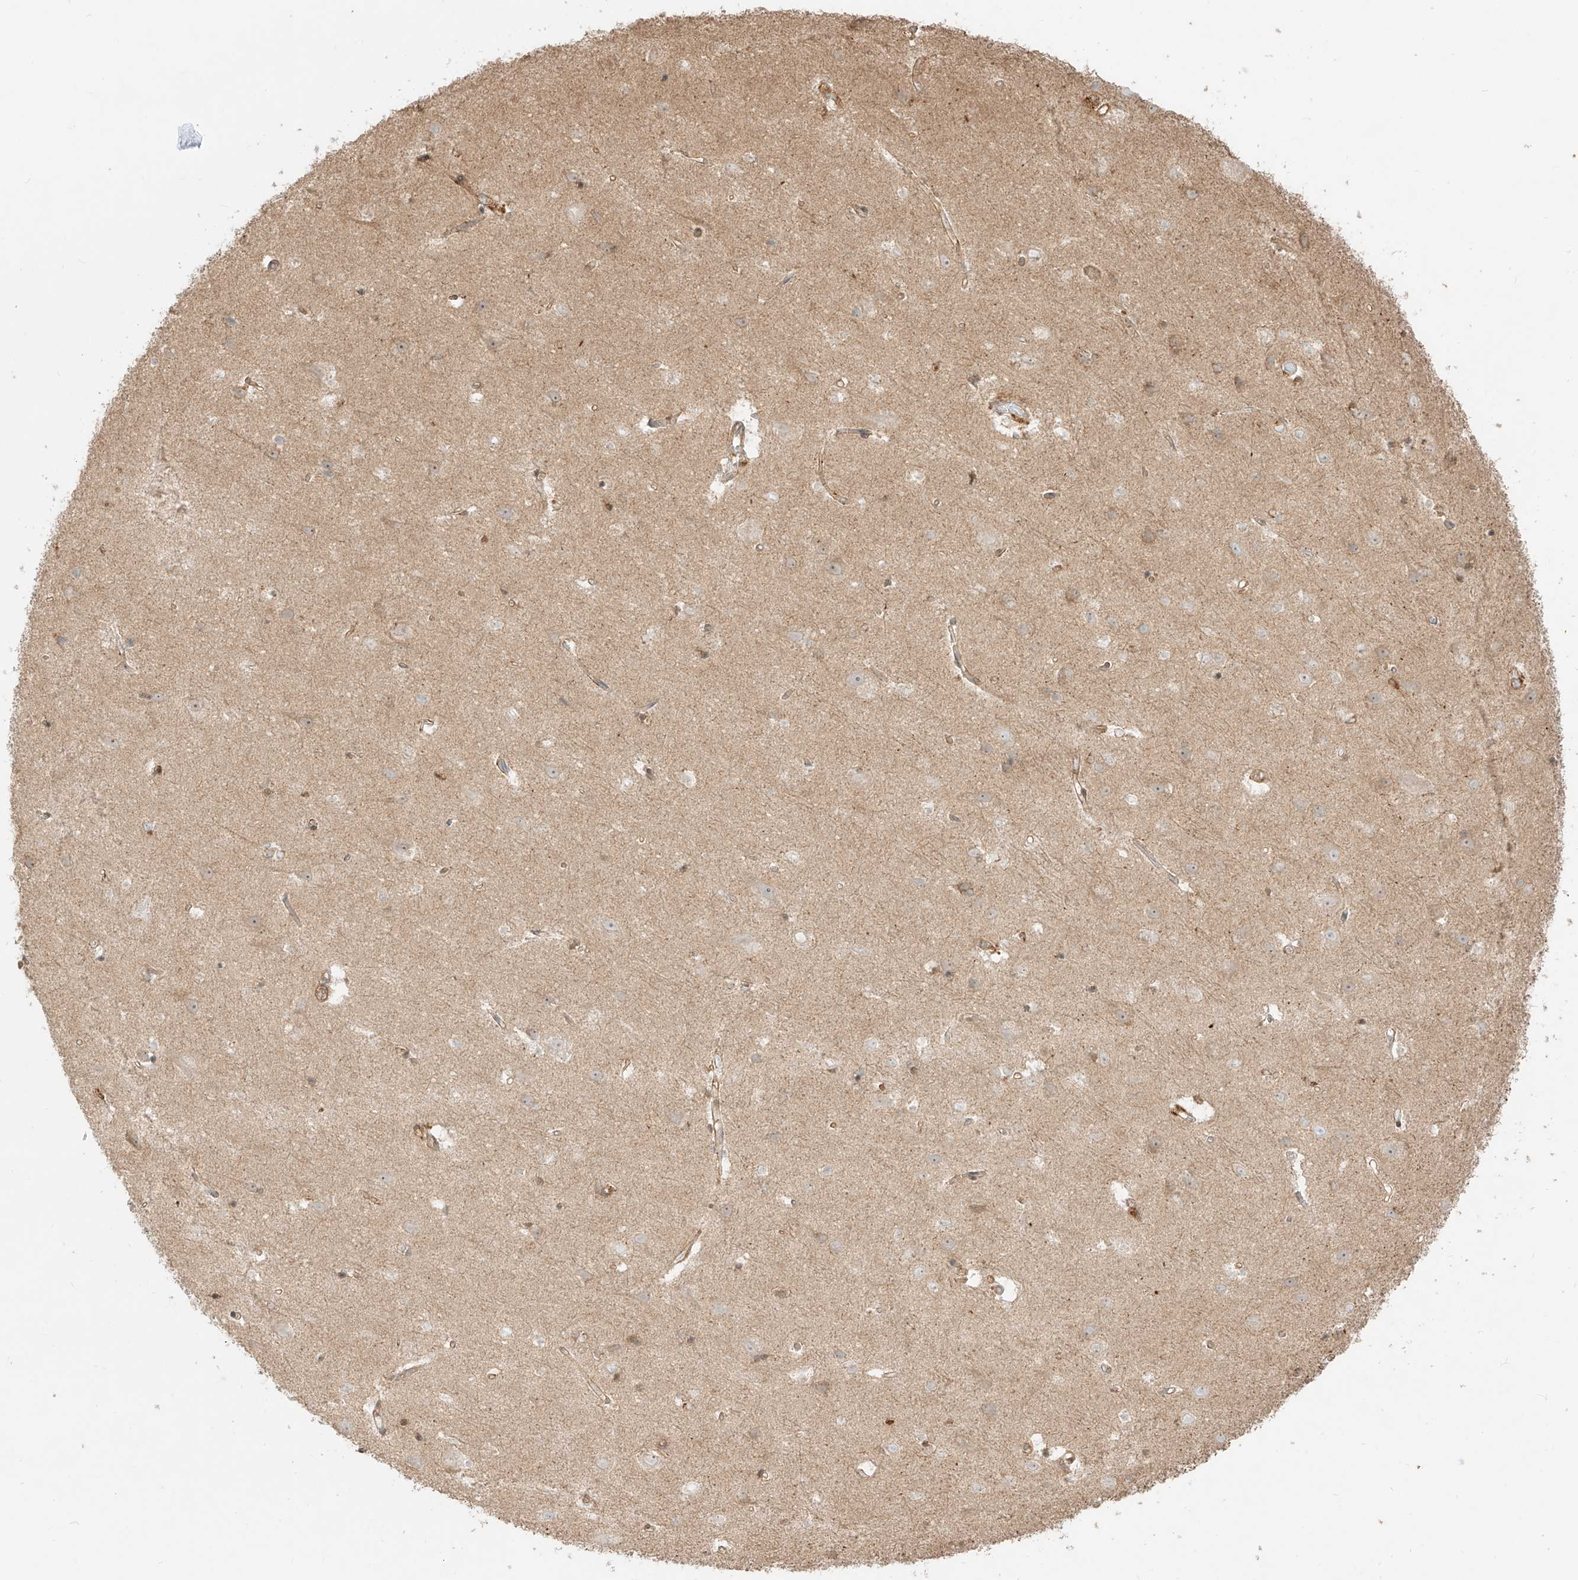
{"staining": {"intensity": "weak", "quantity": ">75%", "location": "cytoplasmic/membranous"}, "tissue": "cerebral cortex", "cell_type": "Endothelial cells", "image_type": "normal", "snomed": [{"axis": "morphology", "description": "Normal tissue, NOS"}, {"axis": "topography", "description": "Cerebral cortex"}], "caption": "Benign cerebral cortex was stained to show a protein in brown. There is low levels of weak cytoplasmic/membranous positivity in approximately >75% of endothelial cells.", "gene": "SNX9", "patient": {"sex": "male", "age": 54}}